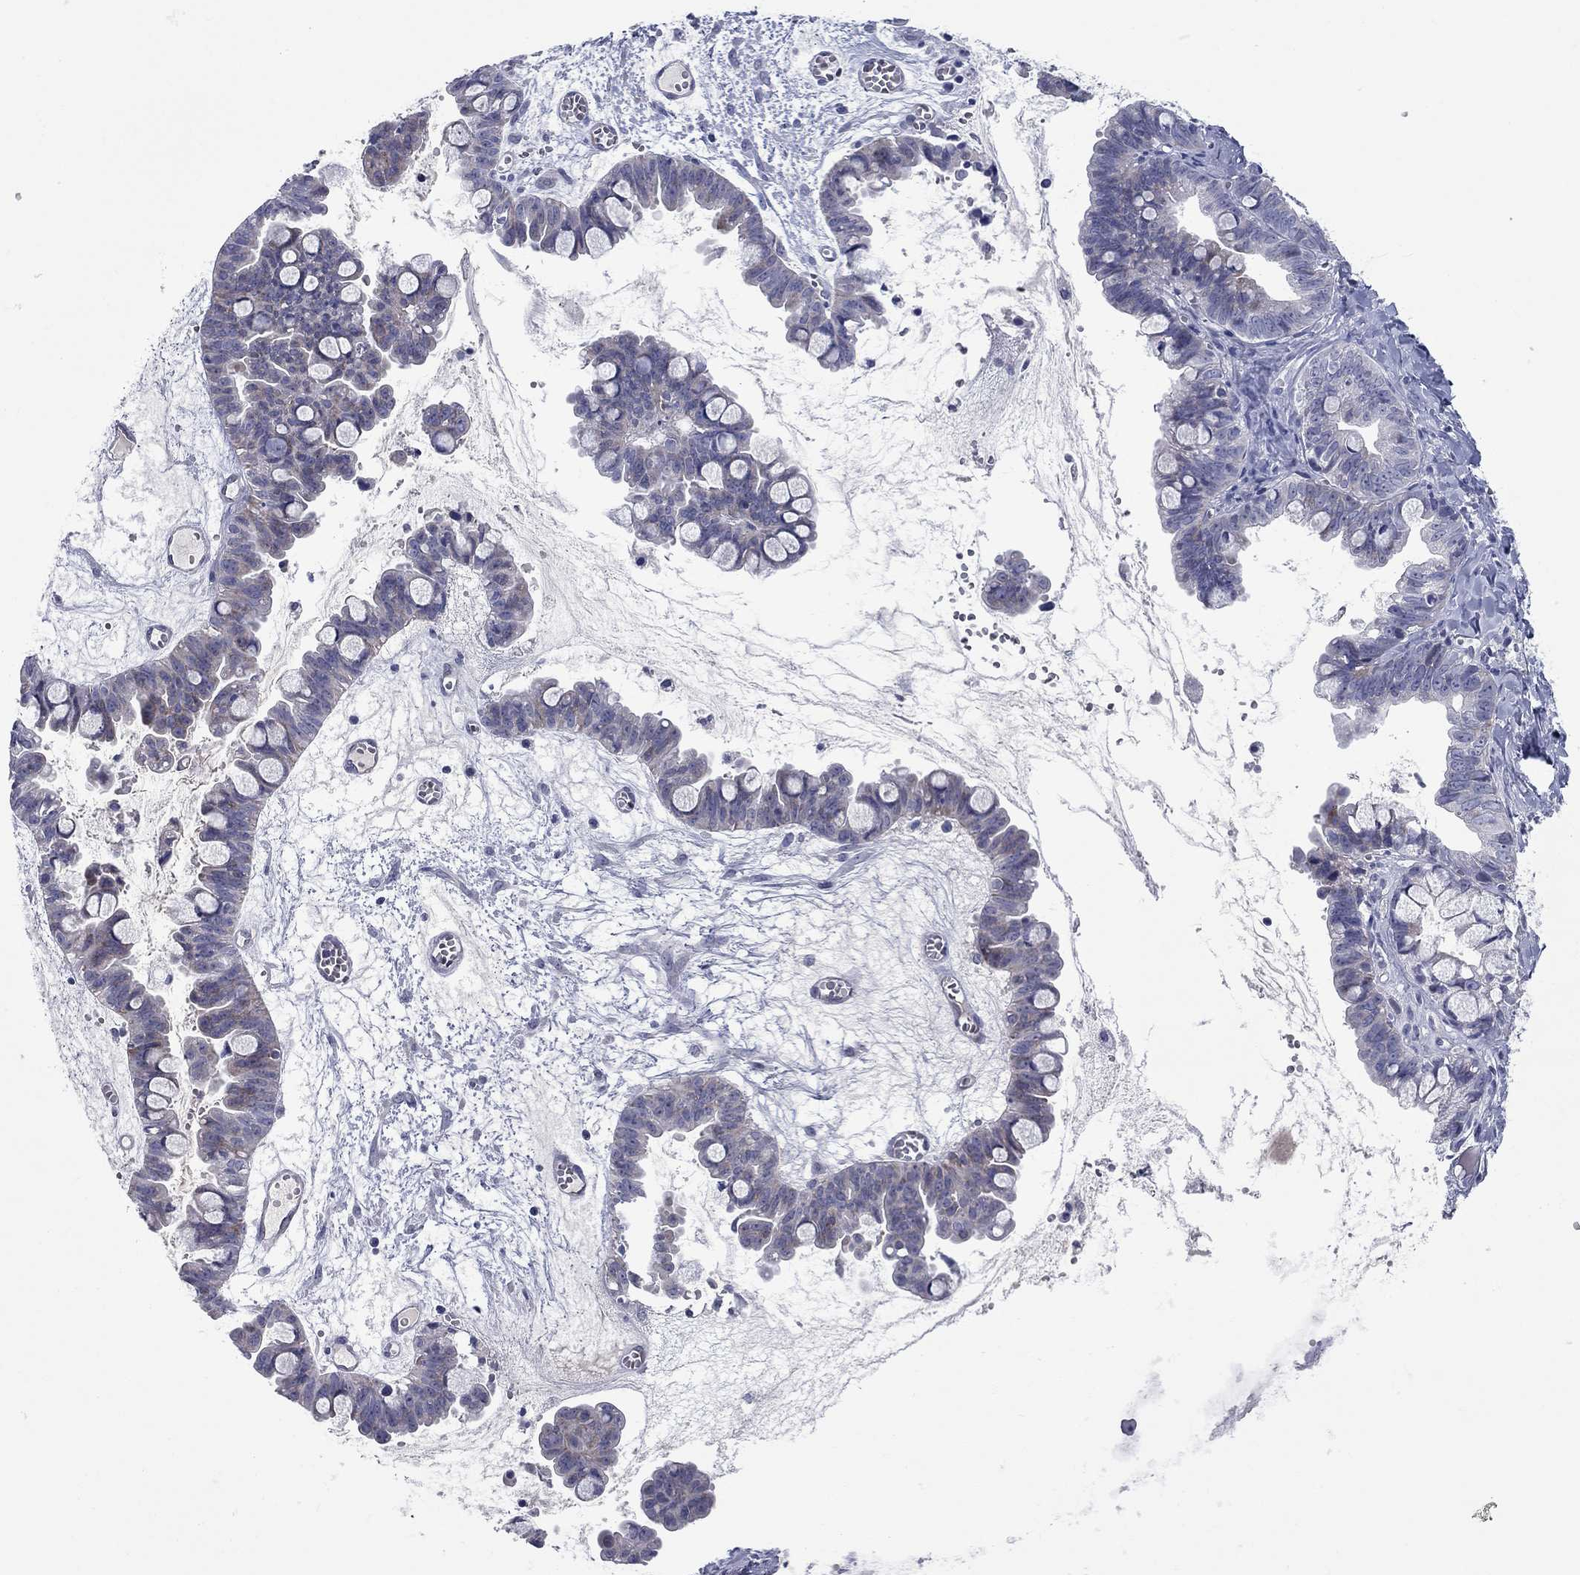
{"staining": {"intensity": "negative", "quantity": "none", "location": "none"}, "tissue": "ovarian cancer", "cell_type": "Tumor cells", "image_type": "cancer", "snomed": [{"axis": "morphology", "description": "Cystadenocarcinoma, mucinous, NOS"}, {"axis": "topography", "description": "Ovary"}], "caption": "The image displays no staining of tumor cells in ovarian mucinous cystadenocarcinoma.", "gene": "UNC119B", "patient": {"sex": "female", "age": 63}}